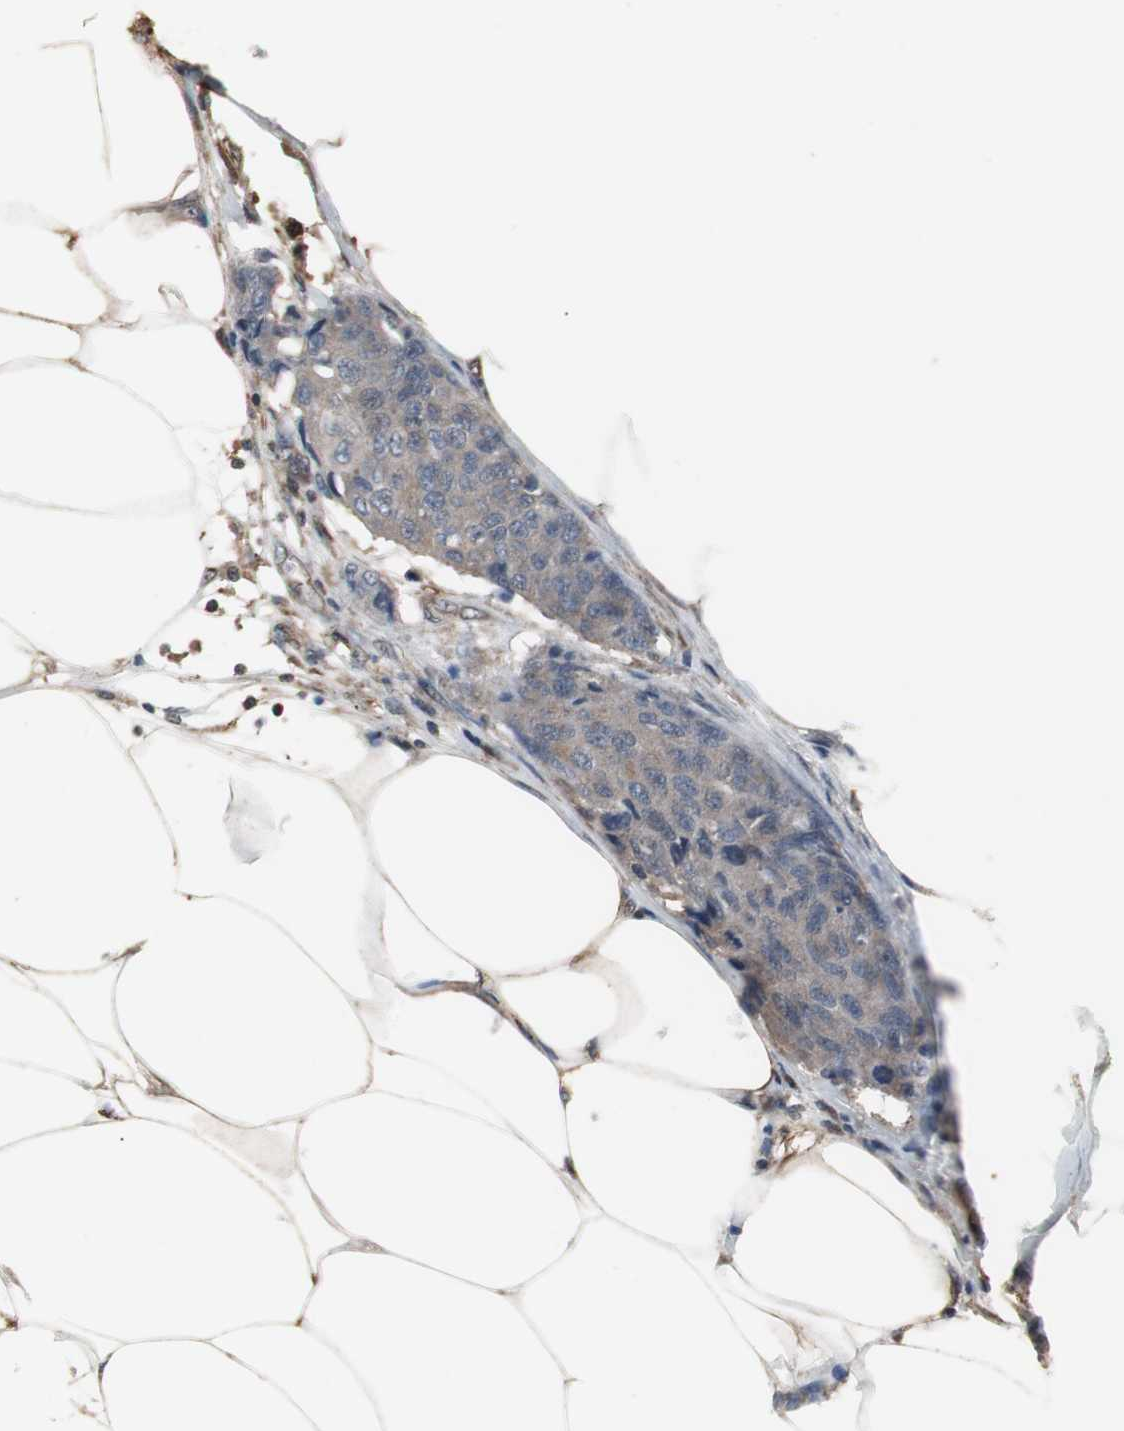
{"staining": {"intensity": "weak", "quantity": ">75%", "location": "cytoplasmic/membranous"}, "tissue": "breast cancer", "cell_type": "Tumor cells", "image_type": "cancer", "snomed": [{"axis": "morphology", "description": "Duct carcinoma"}, {"axis": "topography", "description": "Breast"}], "caption": "Immunohistochemical staining of breast cancer exhibits low levels of weak cytoplasmic/membranous protein positivity in about >75% of tumor cells.", "gene": "ZSCAN22", "patient": {"sex": "female", "age": 80}}